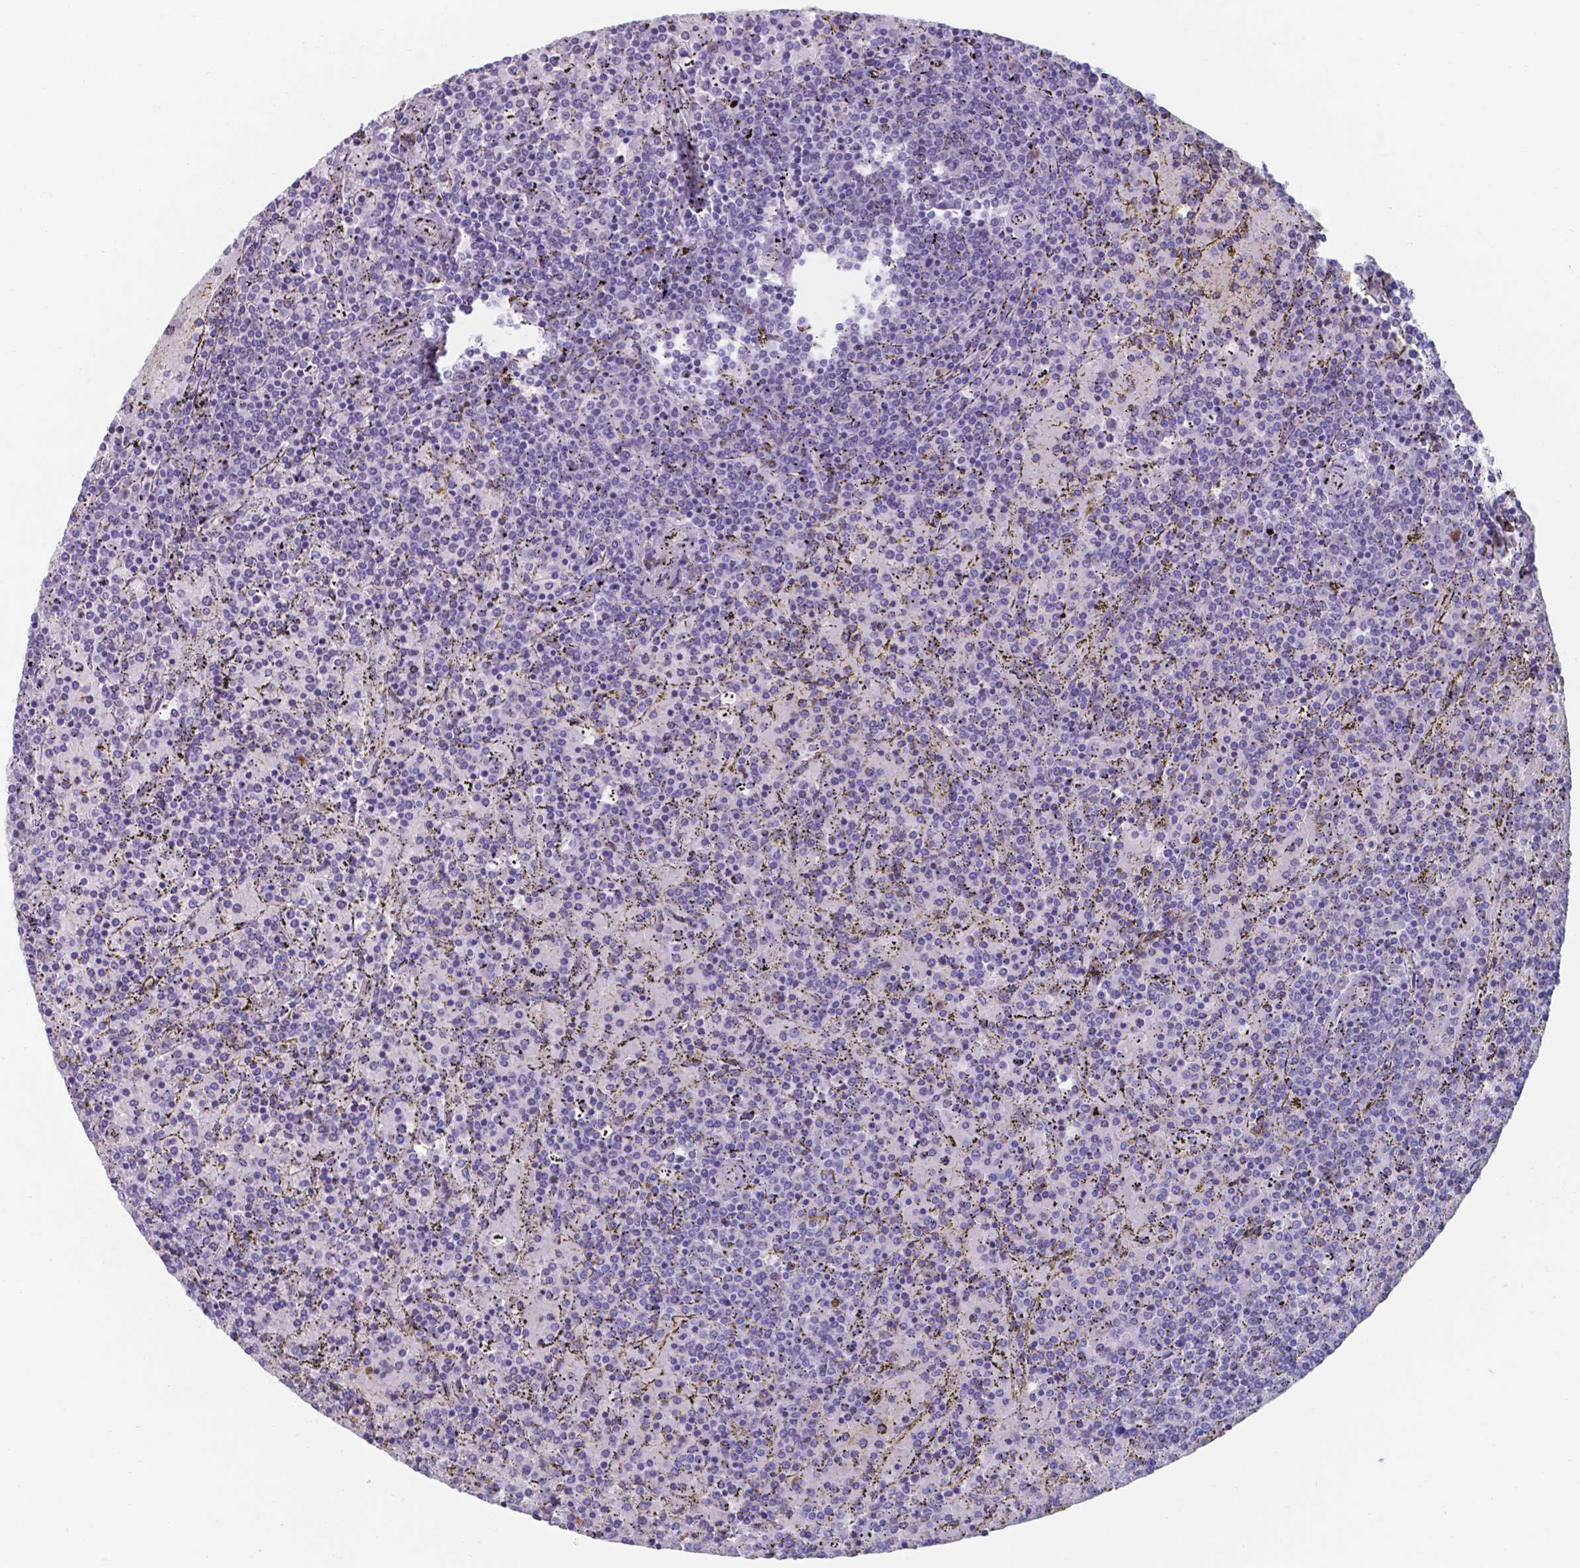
{"staining": {"intensity": "negative", "quantity": "none", "location": "none"}, "tissue": "lymphoma", "cell_type": "Tumor cells", "image_type": "cancer", "snomed": [{"axis": "morphology", "description": "Malignant lymphoma, non-Hodgkin's type, Low grade"}, {"axis": "topography", "description": "Spleen"}], "caption": "This is an IHC photomicrograph of lymphoma. There is no positivity in tumor cells.", "gene": "UBE2J1", "patient": {"sex": "female", "age": 77}}